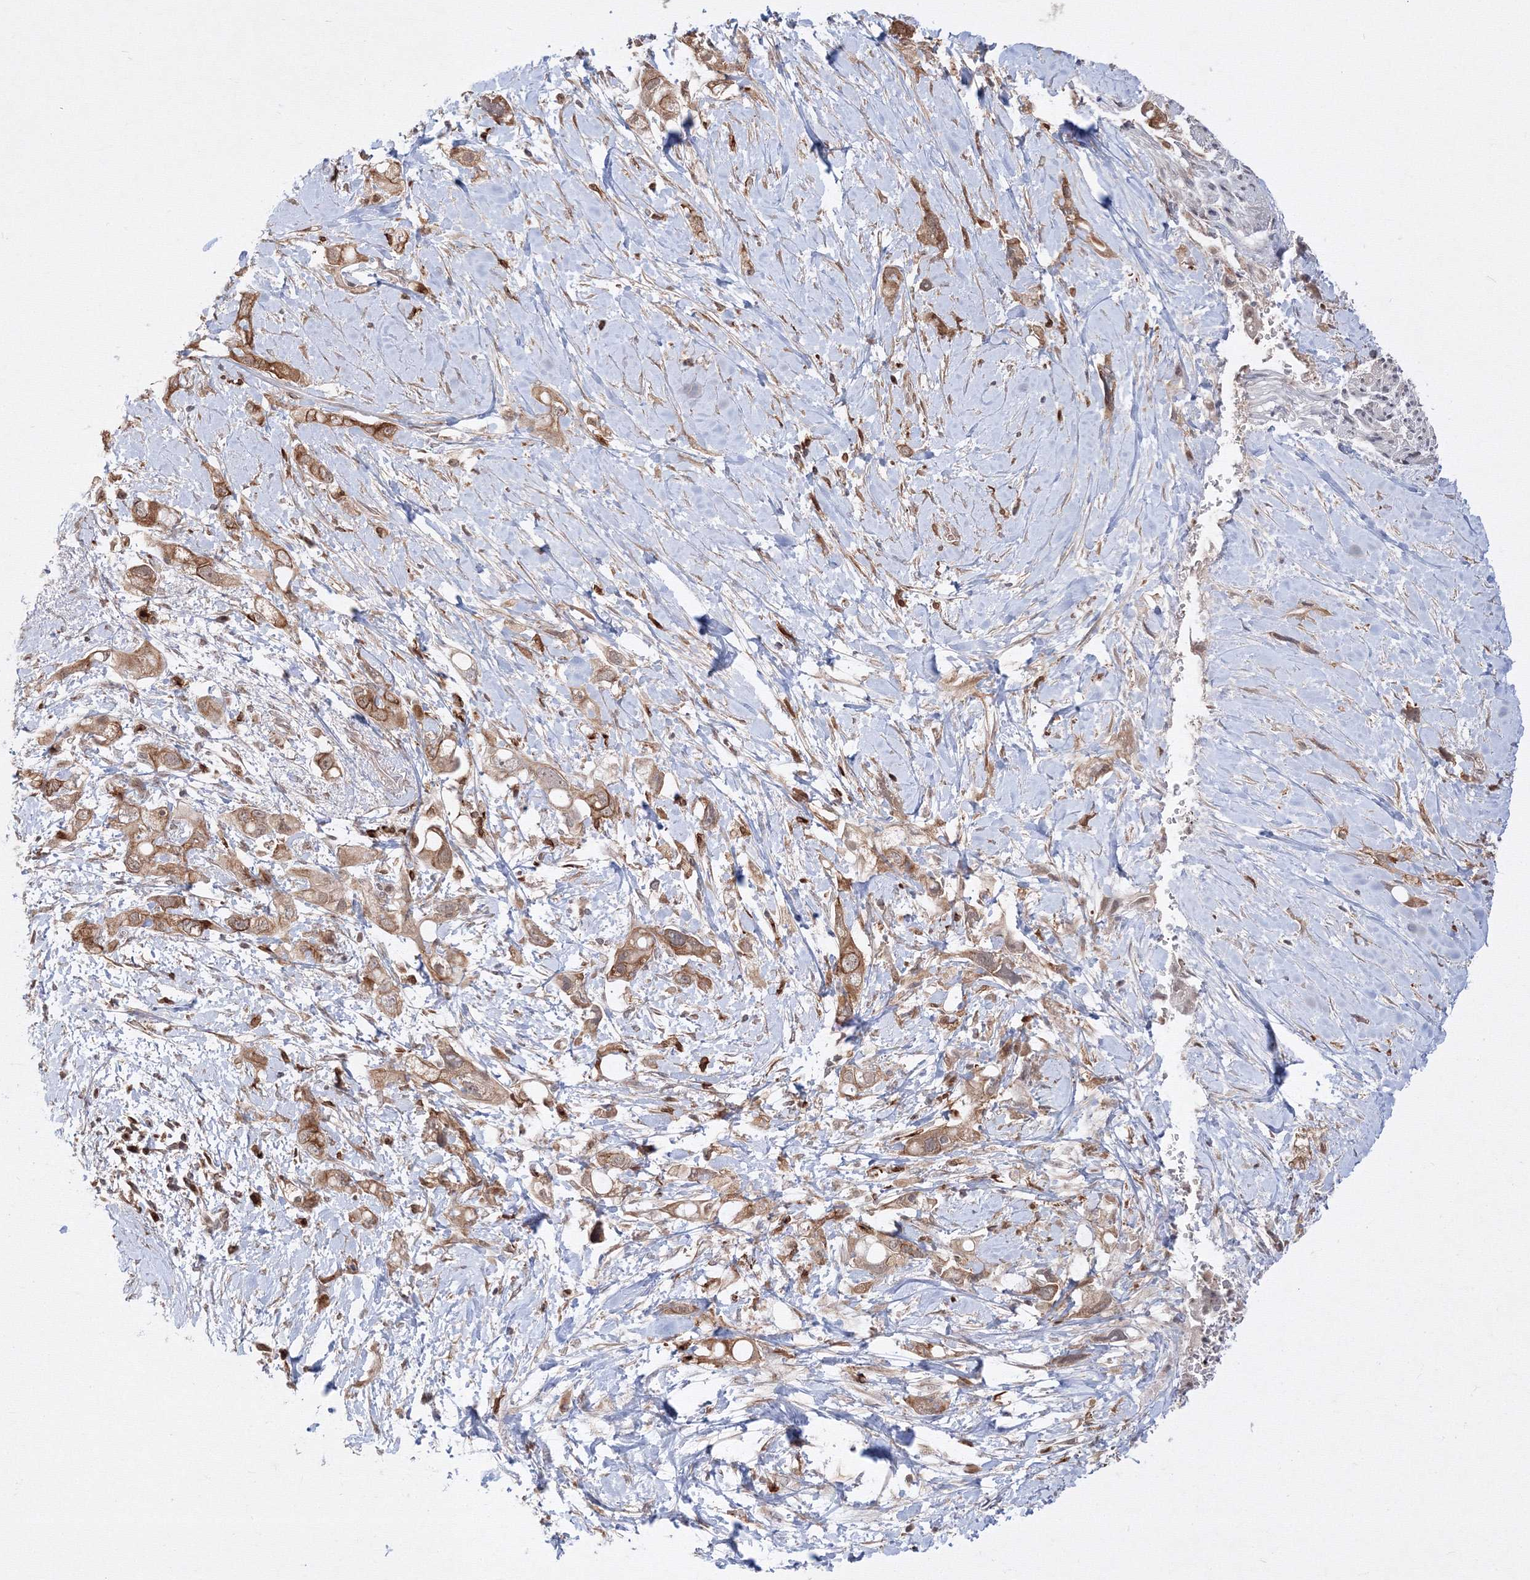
{"staining": {"intensity": "moderate", "quantity": ">75%", "location": "cytoplasmic/membranous"}, "tissue": "pancreatic cancer", "cell_type": "Tumor cells", "image_type": "cancer", "snomed": [{"axis": "morphology", "description": "Adenocarcinoma, NOS"}, {"axis": "topography", "description": "Pancreas"}], "caption": "Tumor cells exhibit medium levels of moderate cytoplasmic/membranous positivity in approximately >75% of cells in pancreatic adenocarcinoma.", "gene": "TMEM50B", "patient": {"sex": "female", "age": 56}}